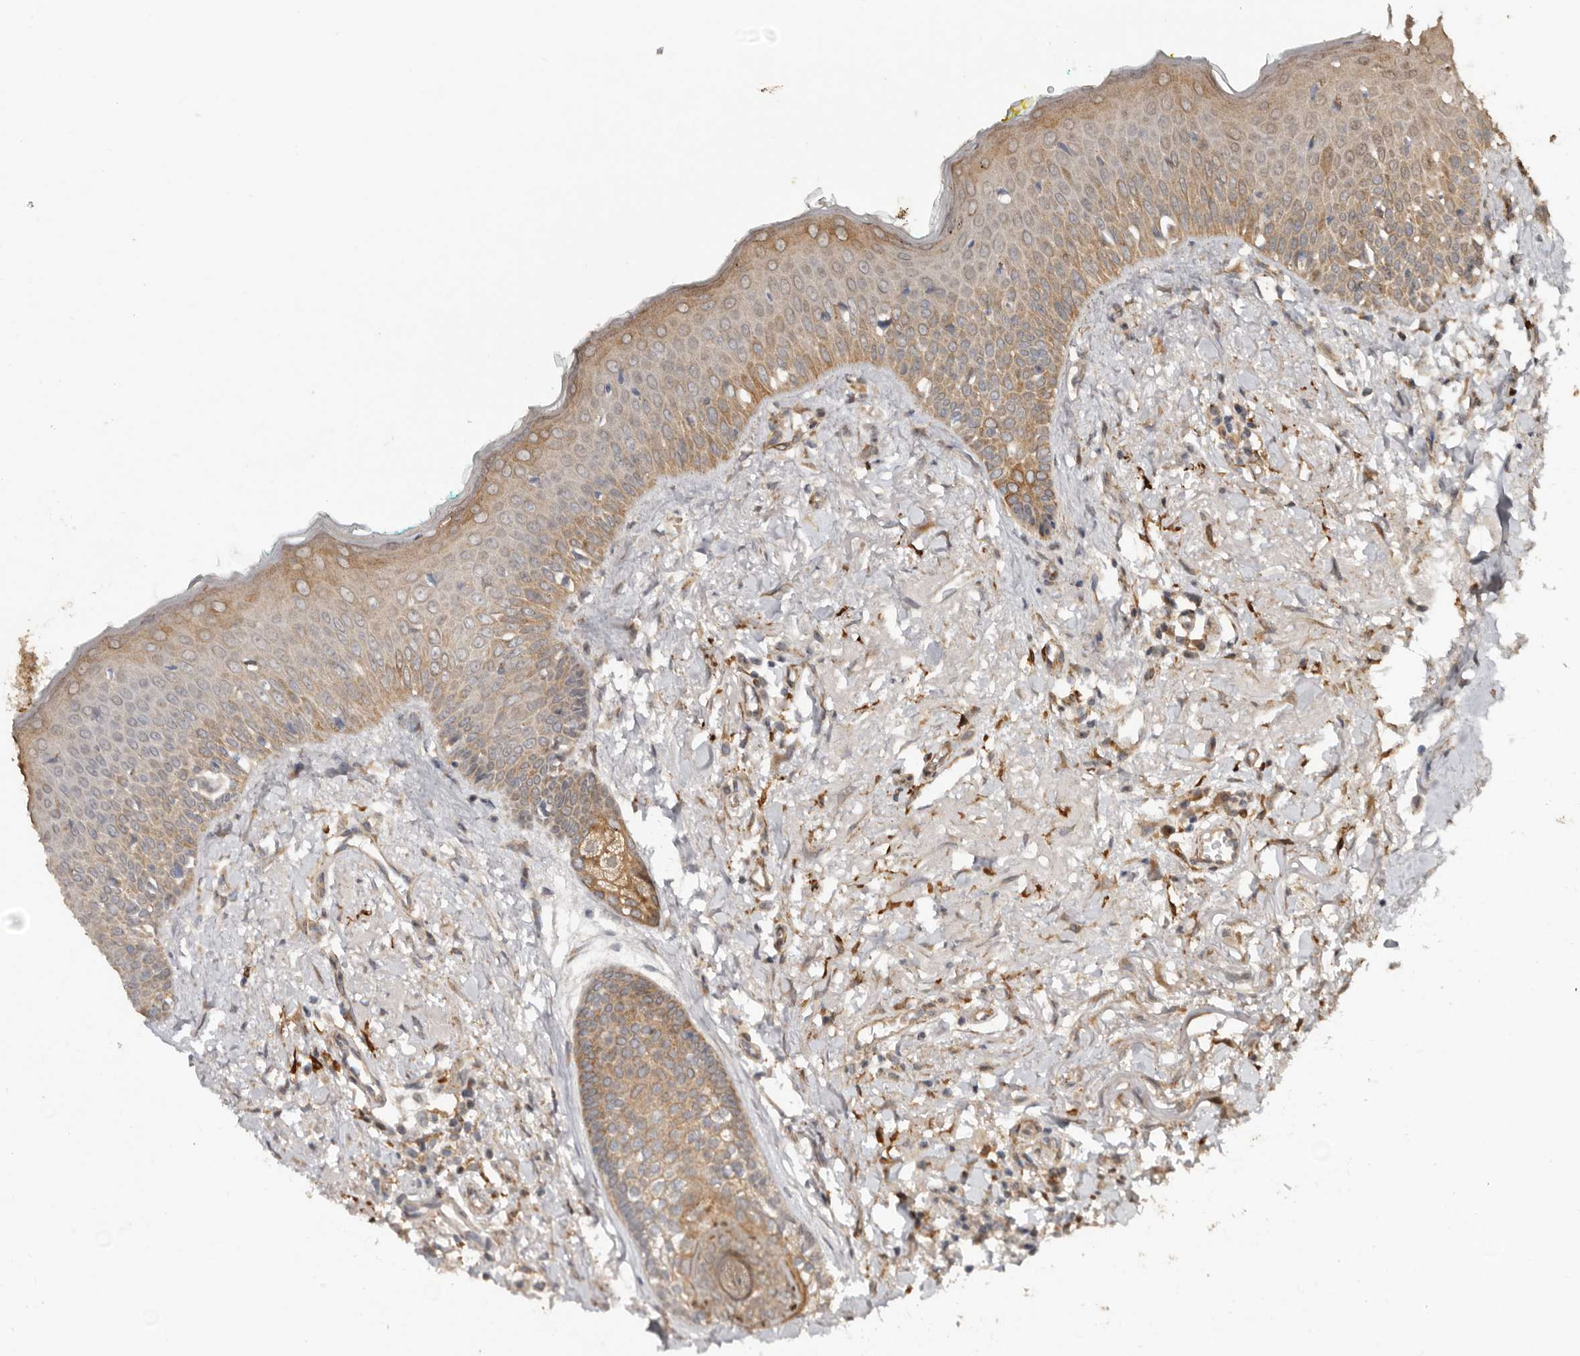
{"staining": {"intensity": "moderate", "quantity": "25%-75%", "location": "cytoplasmic/membranous"}, "tissue": "oral mucosa", "cell_type": "Squamous epithelial cells", "image_type": "normal", "snomed": [{"axis": "morphology", "description": "Normal tissue, NOS"}, {"axis": "topography", "description": "Oral tissue"}], "caption": "IHC histopathology image of normal oral mucosa: human oral mucosa stained using IHC exhibits medium levels of moderate protein expression localized specifically in the cytoplasmic/membranous of squamous epithelial cells, appearing as a cytoplasmic/membranous brown color.", "gene": "RSPO2", "patient": {"sex": "female", "age": 70}}